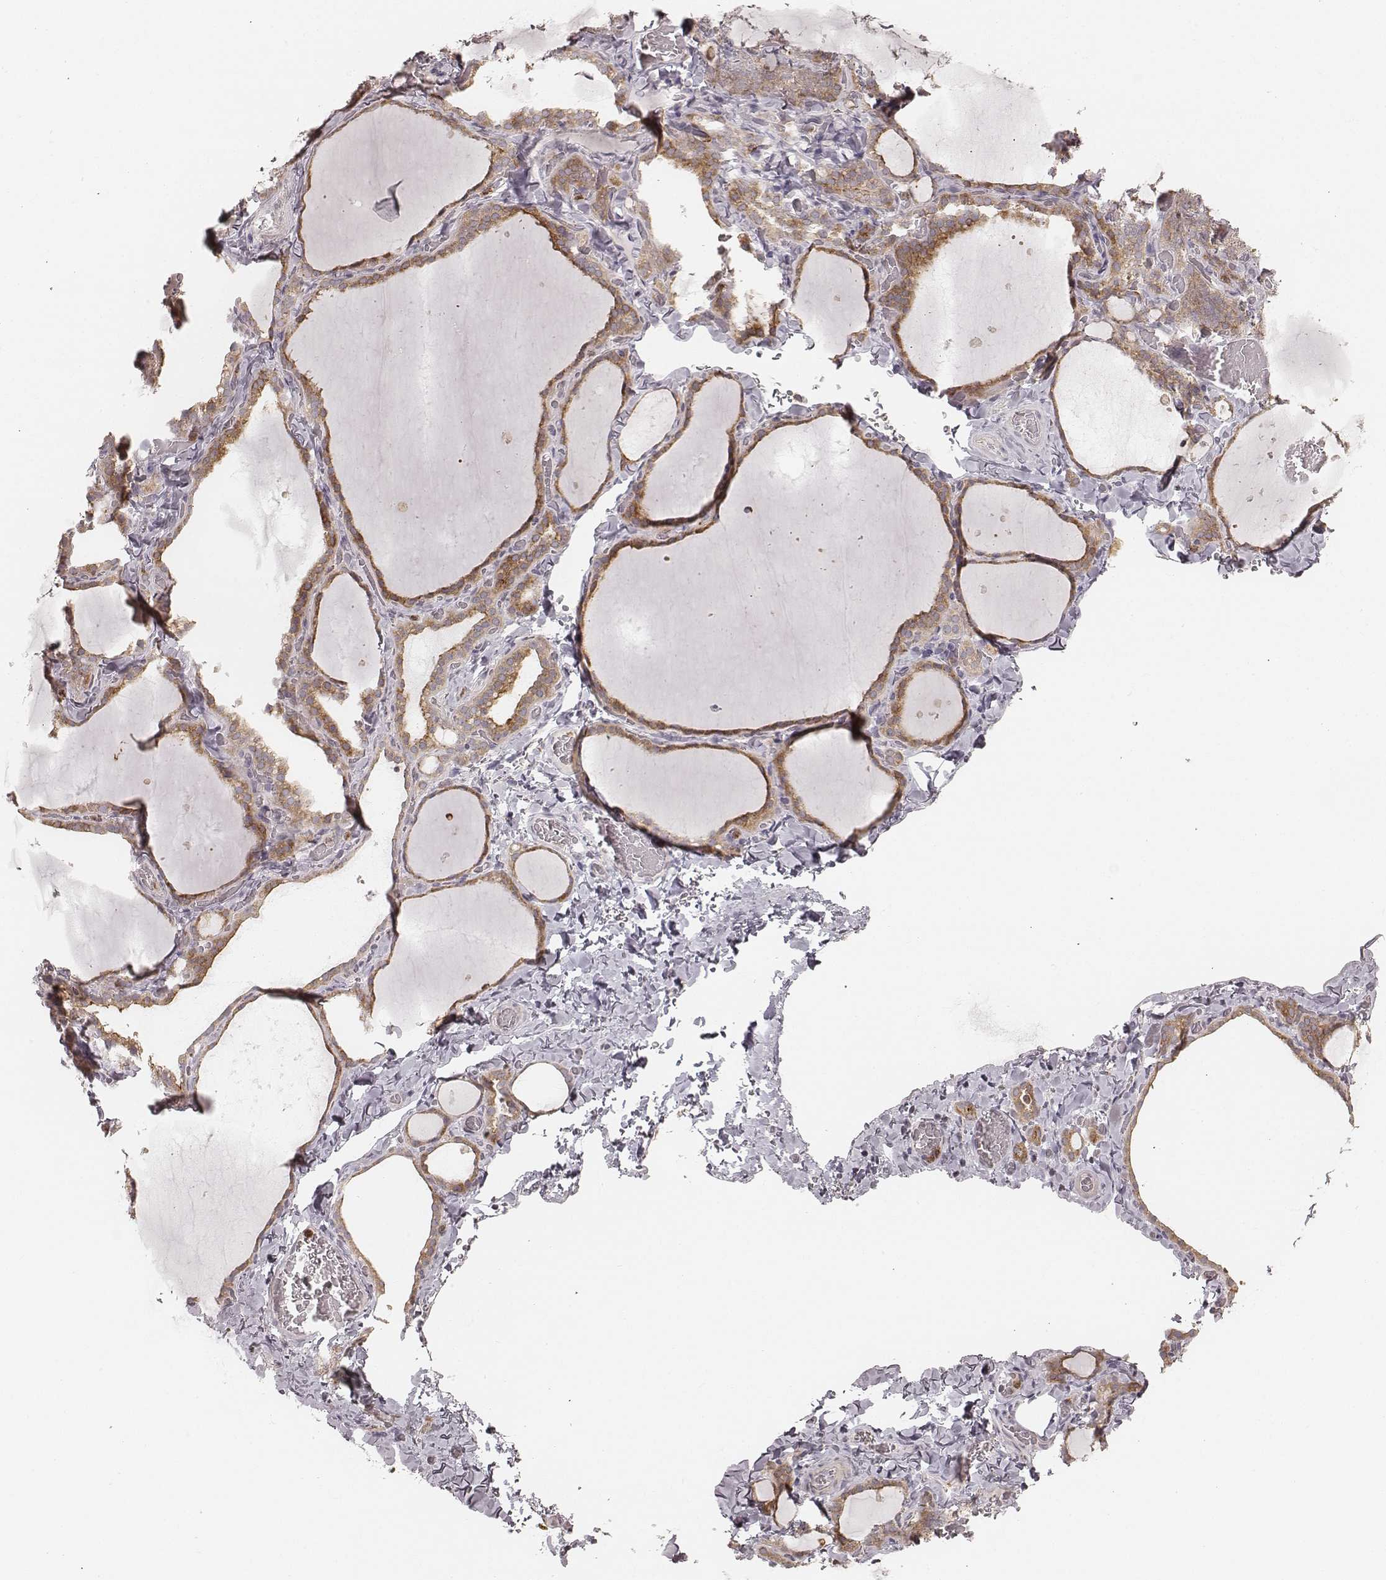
{"staining": {"intensity": "moderate", "quantity": ">75%", "location": "cytoplasmic/membranous"}, "tissue": "thyroid gland", "cell_type": "Glandular cells", "image_type": "normal", "snomed": [{"axis": "morphology", "description": "Normal tissue, NOS"}, {"axis": "topography", "description": "Thyroid gland"}], "caption": "Thyroid gland was stained to show a protein in brown. There is medium levels of moderate cytoplasmic/membranous staining in about >75% of glandular cells. Using DAB (3,3'-diaminobenzidine) (brown) and hematoxylin (blue) stains, captured at high magnification using brightfield microscopy.", "gene": "ABCA7", "patient": {"sex": "female", "age": 22}}